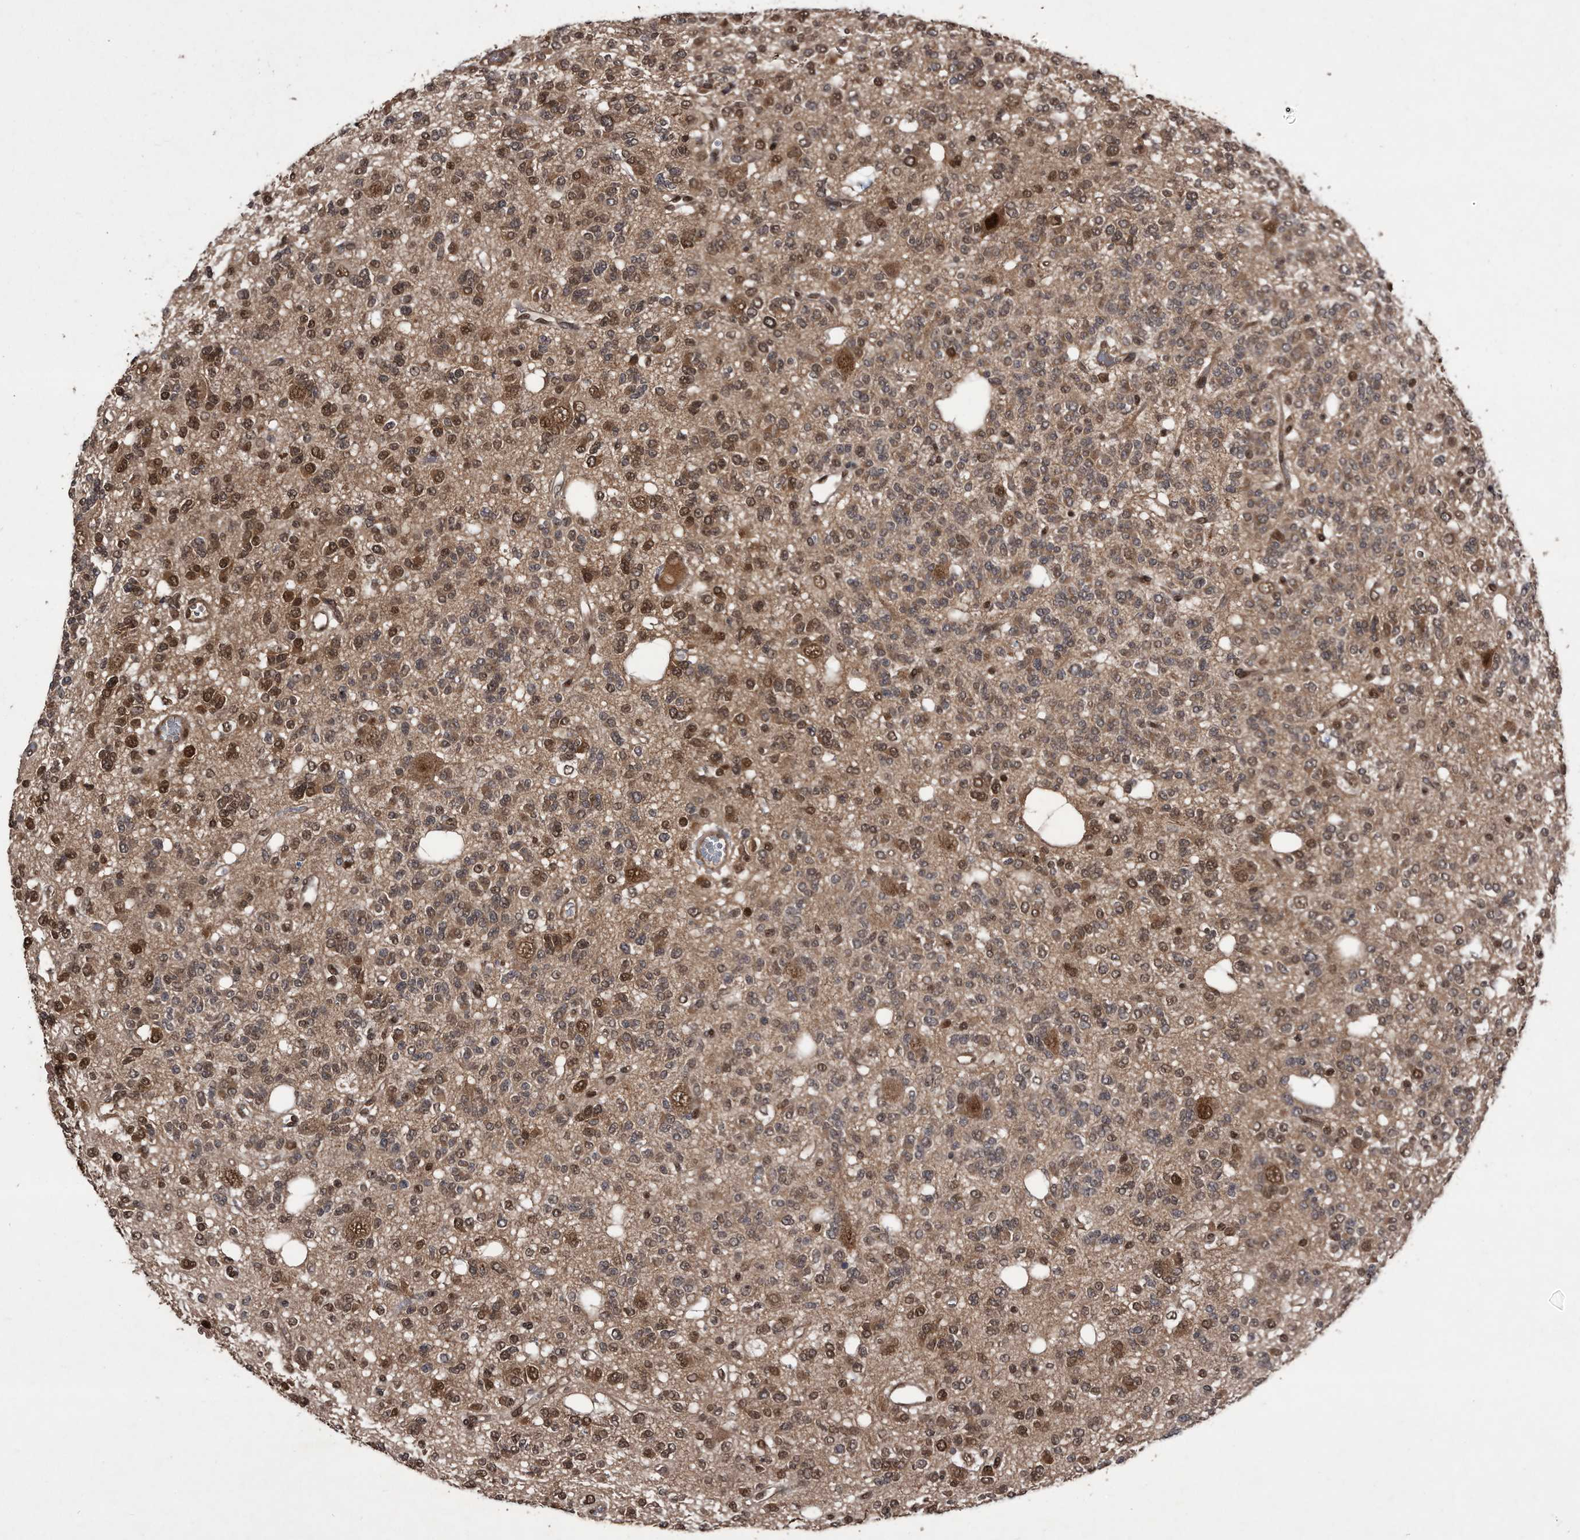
{"staining": {"intensity": "moderate", "quantity": ">75%", "location": "cytoplasmic/membranous,nuclear"}, "tissue": "glioma", "cell_type": "Tumor cells", "image_type": "cancer", "snomed": [{"axis": "morphology", "description": "Glioma, malignant, Low grade"}, {"axis": "topography", "description": "Brain"}], "caption": "Immunohistochemistry (IHC) of malignant glioma (low-grade) reveals medium levels of moderate cytoplasmic/membranous and nuclear positivity in about >75% of tumor cells.", "gene": "RAD23B", "patient": {"sex": "male", "age": 38}}